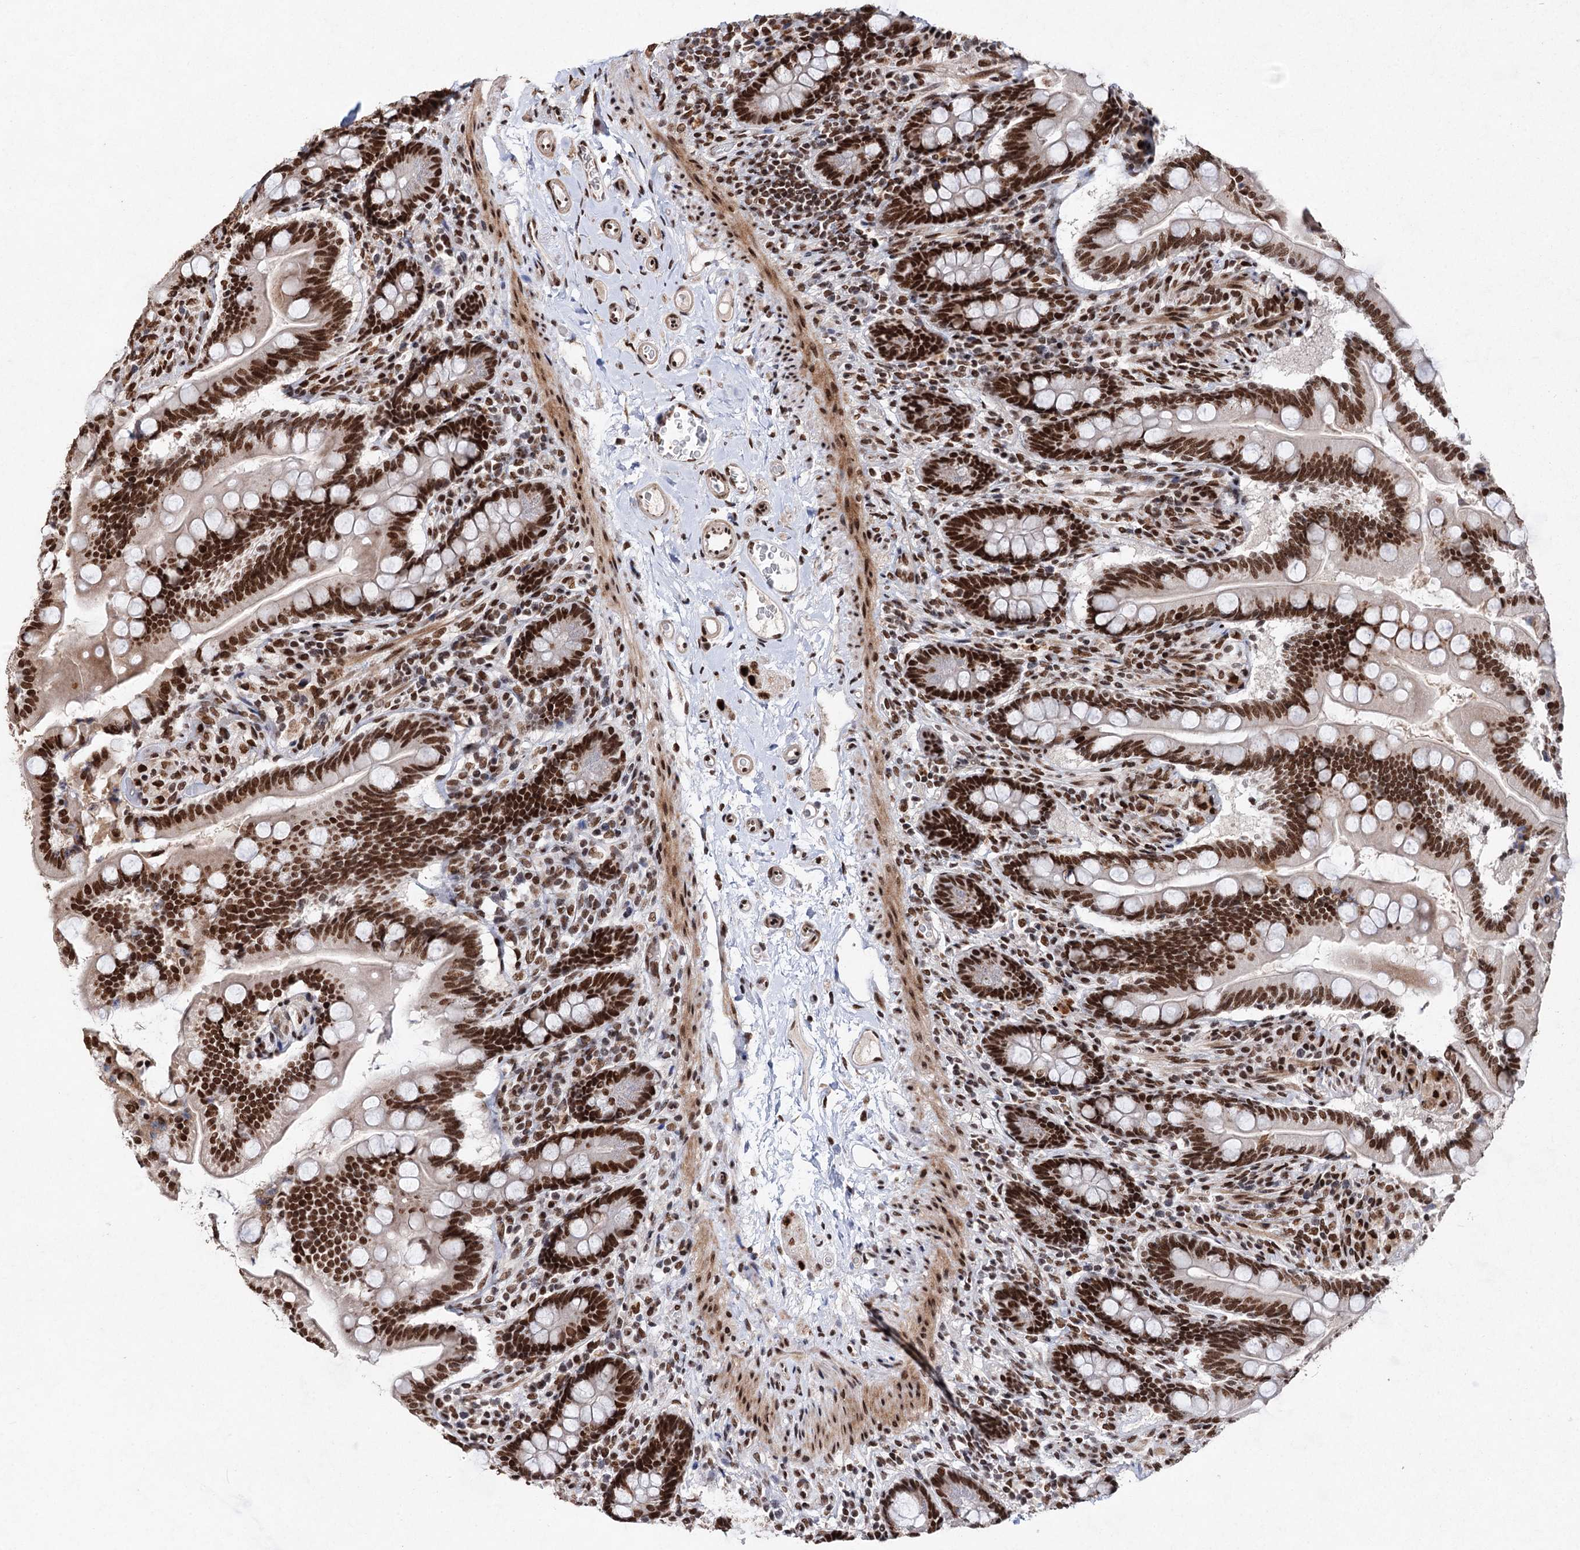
{"staining": {"intensity": "strong", "quantity": ">75%", "location": "nuclear"}, "tissue": "small intestine", "cell_type": "Glandular cells", "image_type": "normal", "snomed": [{"axis": "morphology", "description": "Normal tissue, NOS"}, {"axis": "topography", "description": "Small intestine"}], "caption": "This is an image of IHC staining of normal small intestine, which shows strong expression in the nuclear of glandular cells.", "gene": "MATR3", "patient": {"sex": "female", "age": 64}}